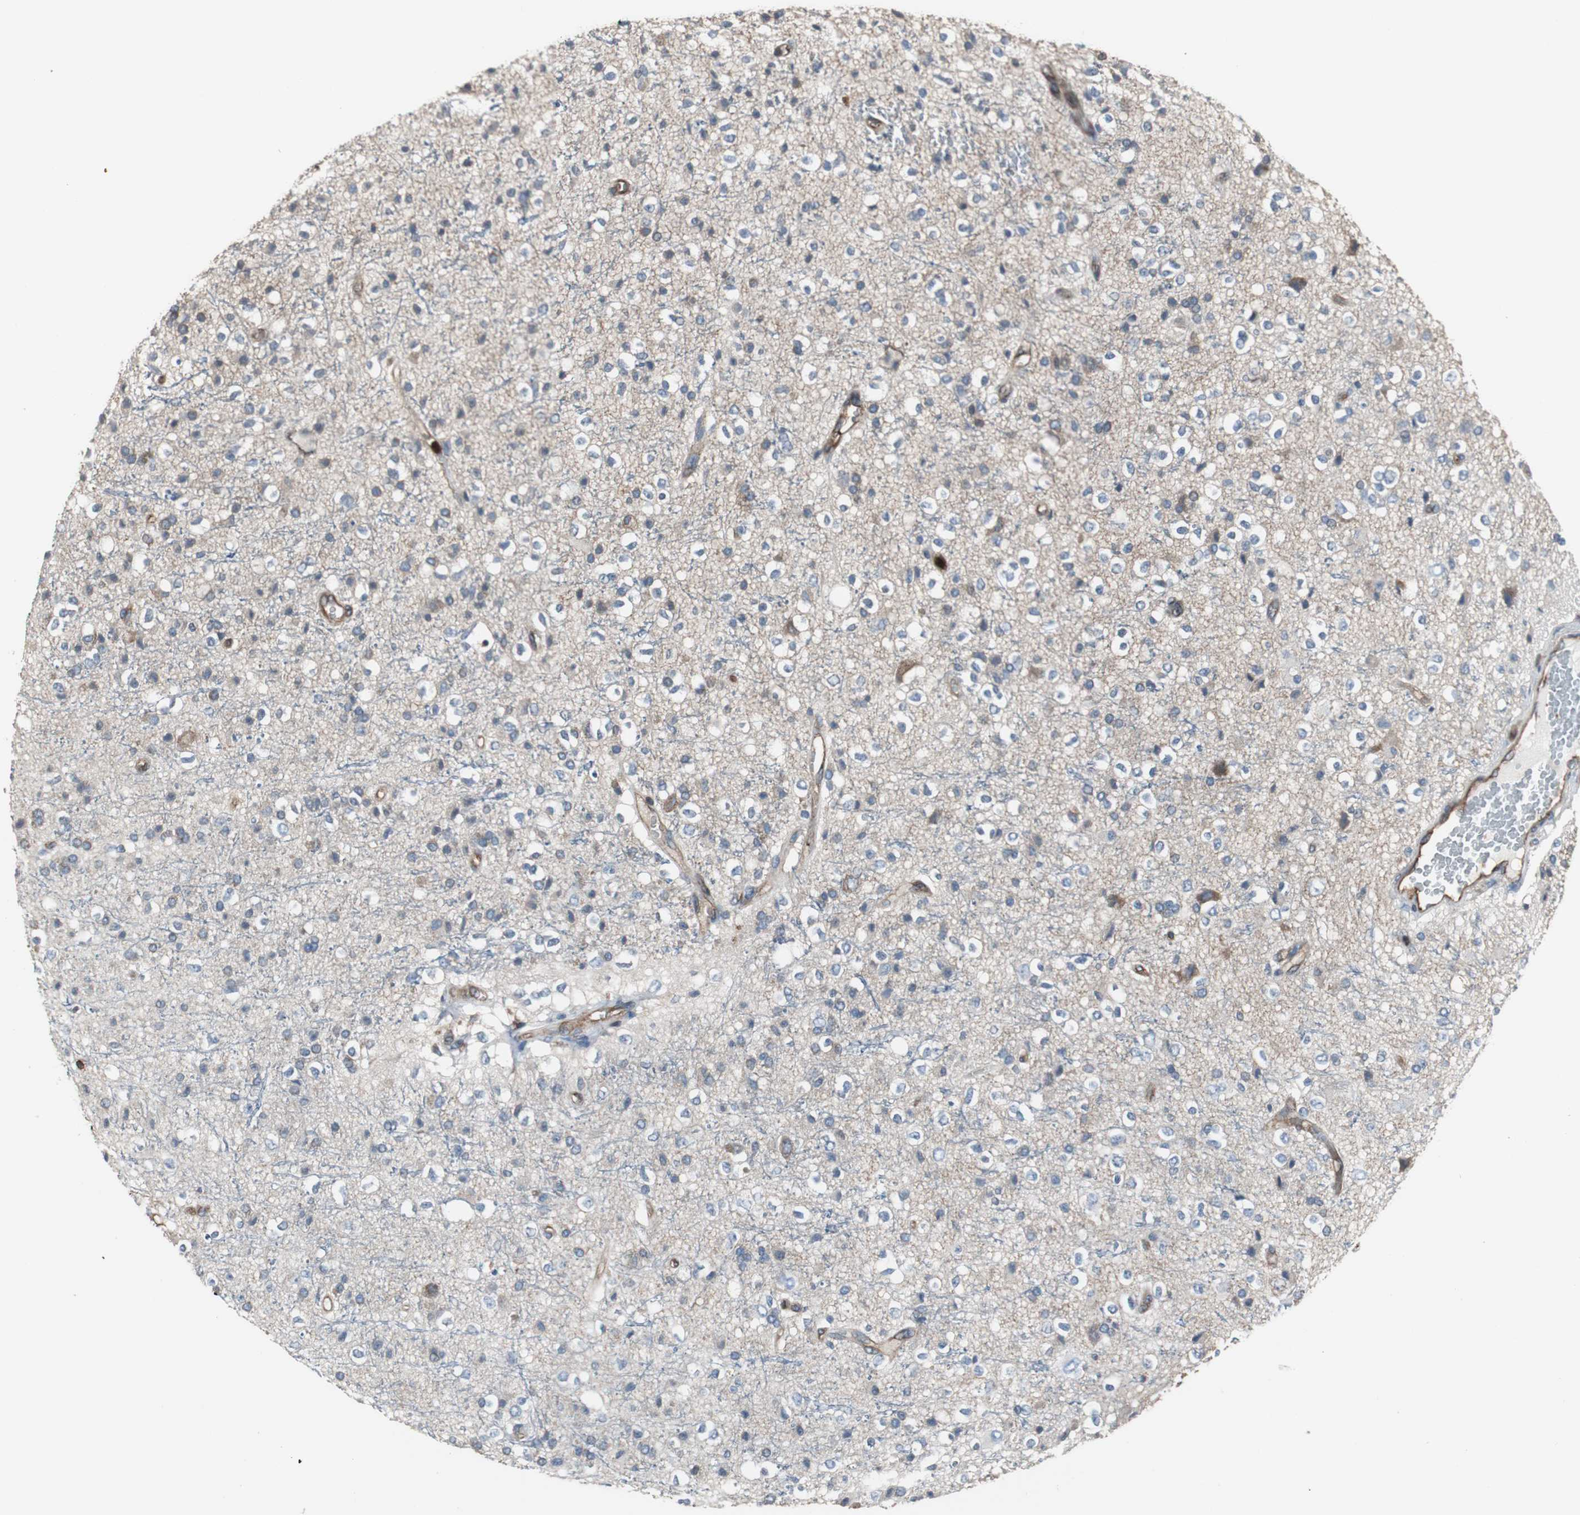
{"staining": {"intensity": "weak", "quantity": "25%-75%", "location": "cytoplasmic/membranous"}, "tissue": "glioma", "cell_type": "Tumor cells", "image_type": "cancer", "snomed": [{"axis": "morphology", "description": "Glioma, malignant, High grade"}, {"axis": "topography", "description": "Brain"}], "caption": "Protein staining by IHC demonstrates weak cytoplasmic/membranous positivity in approximately 25%-75% of tumor cells in glioma. (IHC, brightfield microscopy, high magnification).", "gene": "ACTN1", "patient": {"sex": "male", "age": 47}}